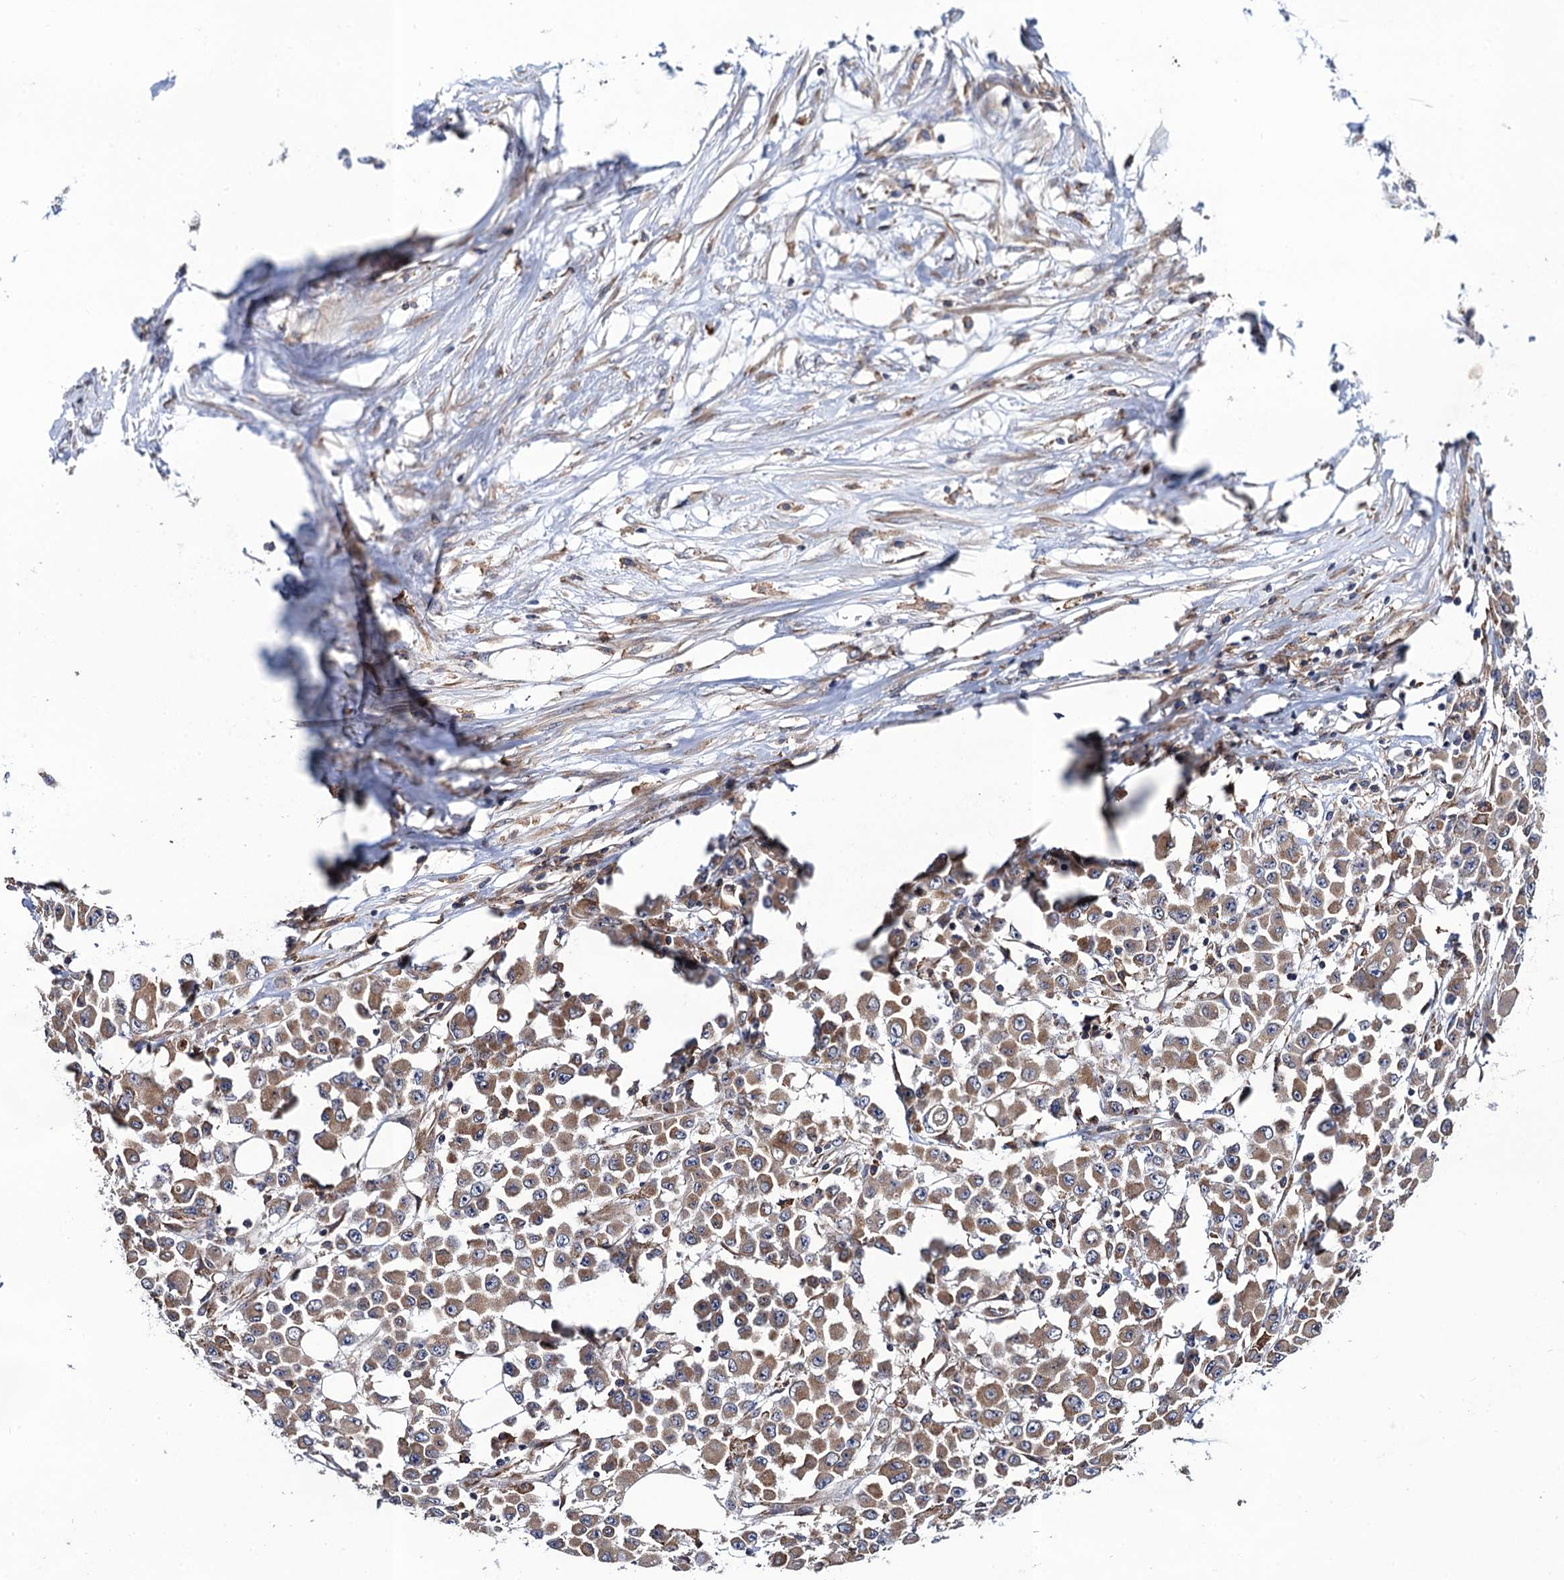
{"staining": {"intensity": "moderate", "quantity": ">75%", "location": "cytoplasmic/membranous"}, "tissue": "colorectal cancer", "cell_type": "Tumor cells", "image_type": "cancer", "snomed": [{"axis": "morphology", "description": "Adenocarcinoma, NOS"}, {"axis": "topography", "description": "Colon"}], "caption": "Tumor cells demonstrate medium levels of moderate cytoplasmic/membranous expression in about >75% of cells in human adenocarcinoma (colorectal).", "gene": "PGLS", "patient": {"sex": "male", "age": 51}}